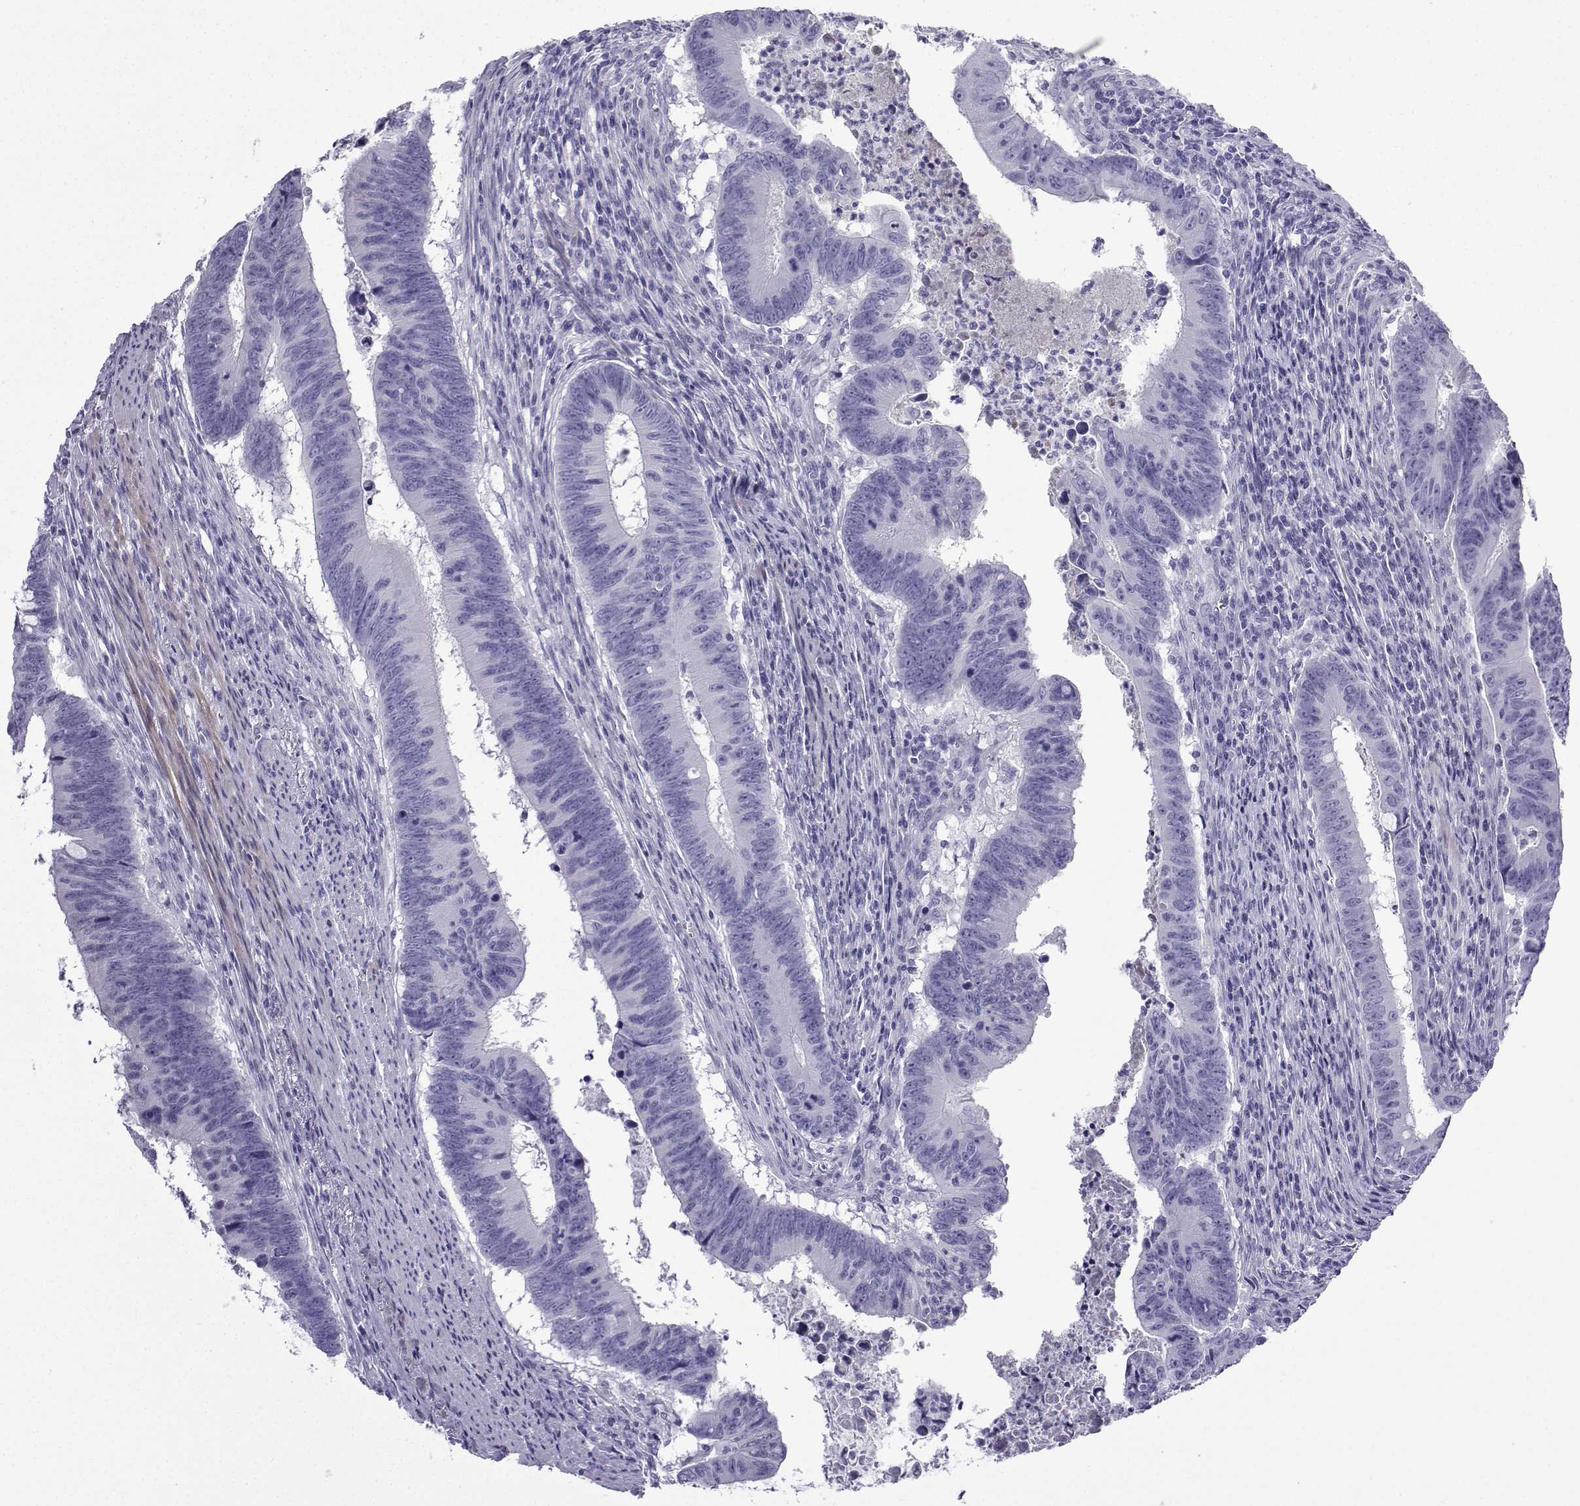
{"staining": {"intensity": "negative", "quantity": "none", "location": "none"}, "tissue": "colorectal cancer", "cell_type": "Tumor cells", "image_type": "cancer", "snomed": [{"axis": "morphology", "description": "Adenocarcinoma, NOS"}, {"axis": "topography", "description": "Colon"}], "caption": "High magnification brightfield microscopy of colorectal cancer stained with DAB (3,3'-diaminobenzidine) (brown) and counterstained with hematoxylin (blue): tumor cells show no significant staining.", "gene": "KCNF1", "patient": {"sex": "female", "age": 87}}